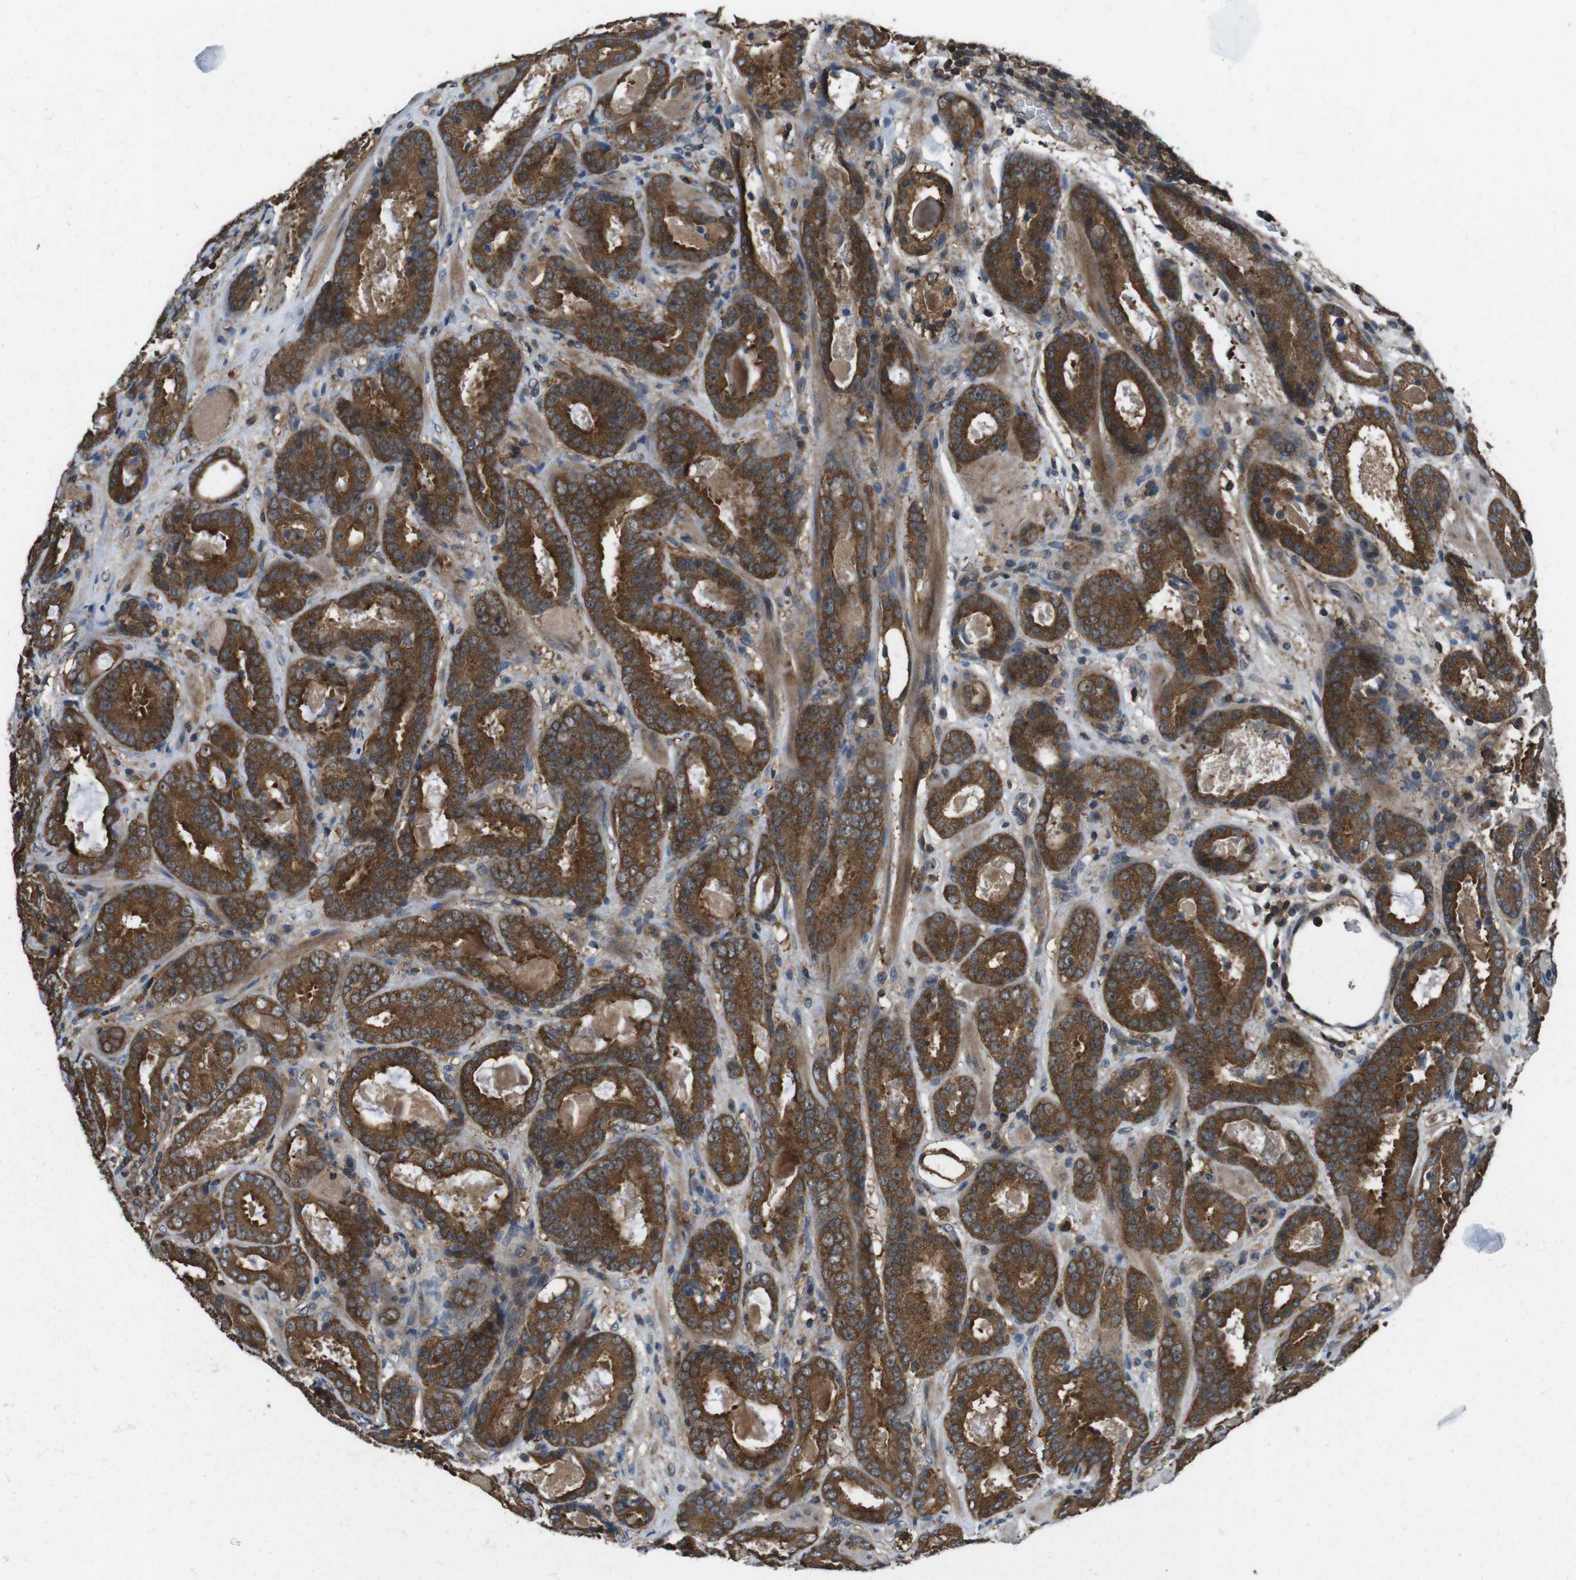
{"staining": {"intensity": "strong", "quantity": ">75%", "location": "cytoplasmic/membranous"}, "tissue": "prostate cancer", "cell_type": "Tumor cells", "image_type": "cancer", "snomed": [{"axis": "morphology", "description": "Adenocarcinoma, Low grade"}, {"axis": "topography", "description": "Prostate"}], "caption": "Immunohistochemical staining of adenocarcinoma (low-grade) (prostate) demonstrates strong cytoplasmic/membranous protein expression in about >75% of tumor cells.", "gene": "SLC22A23", "patient": {"sex": "male", "age": 69}}